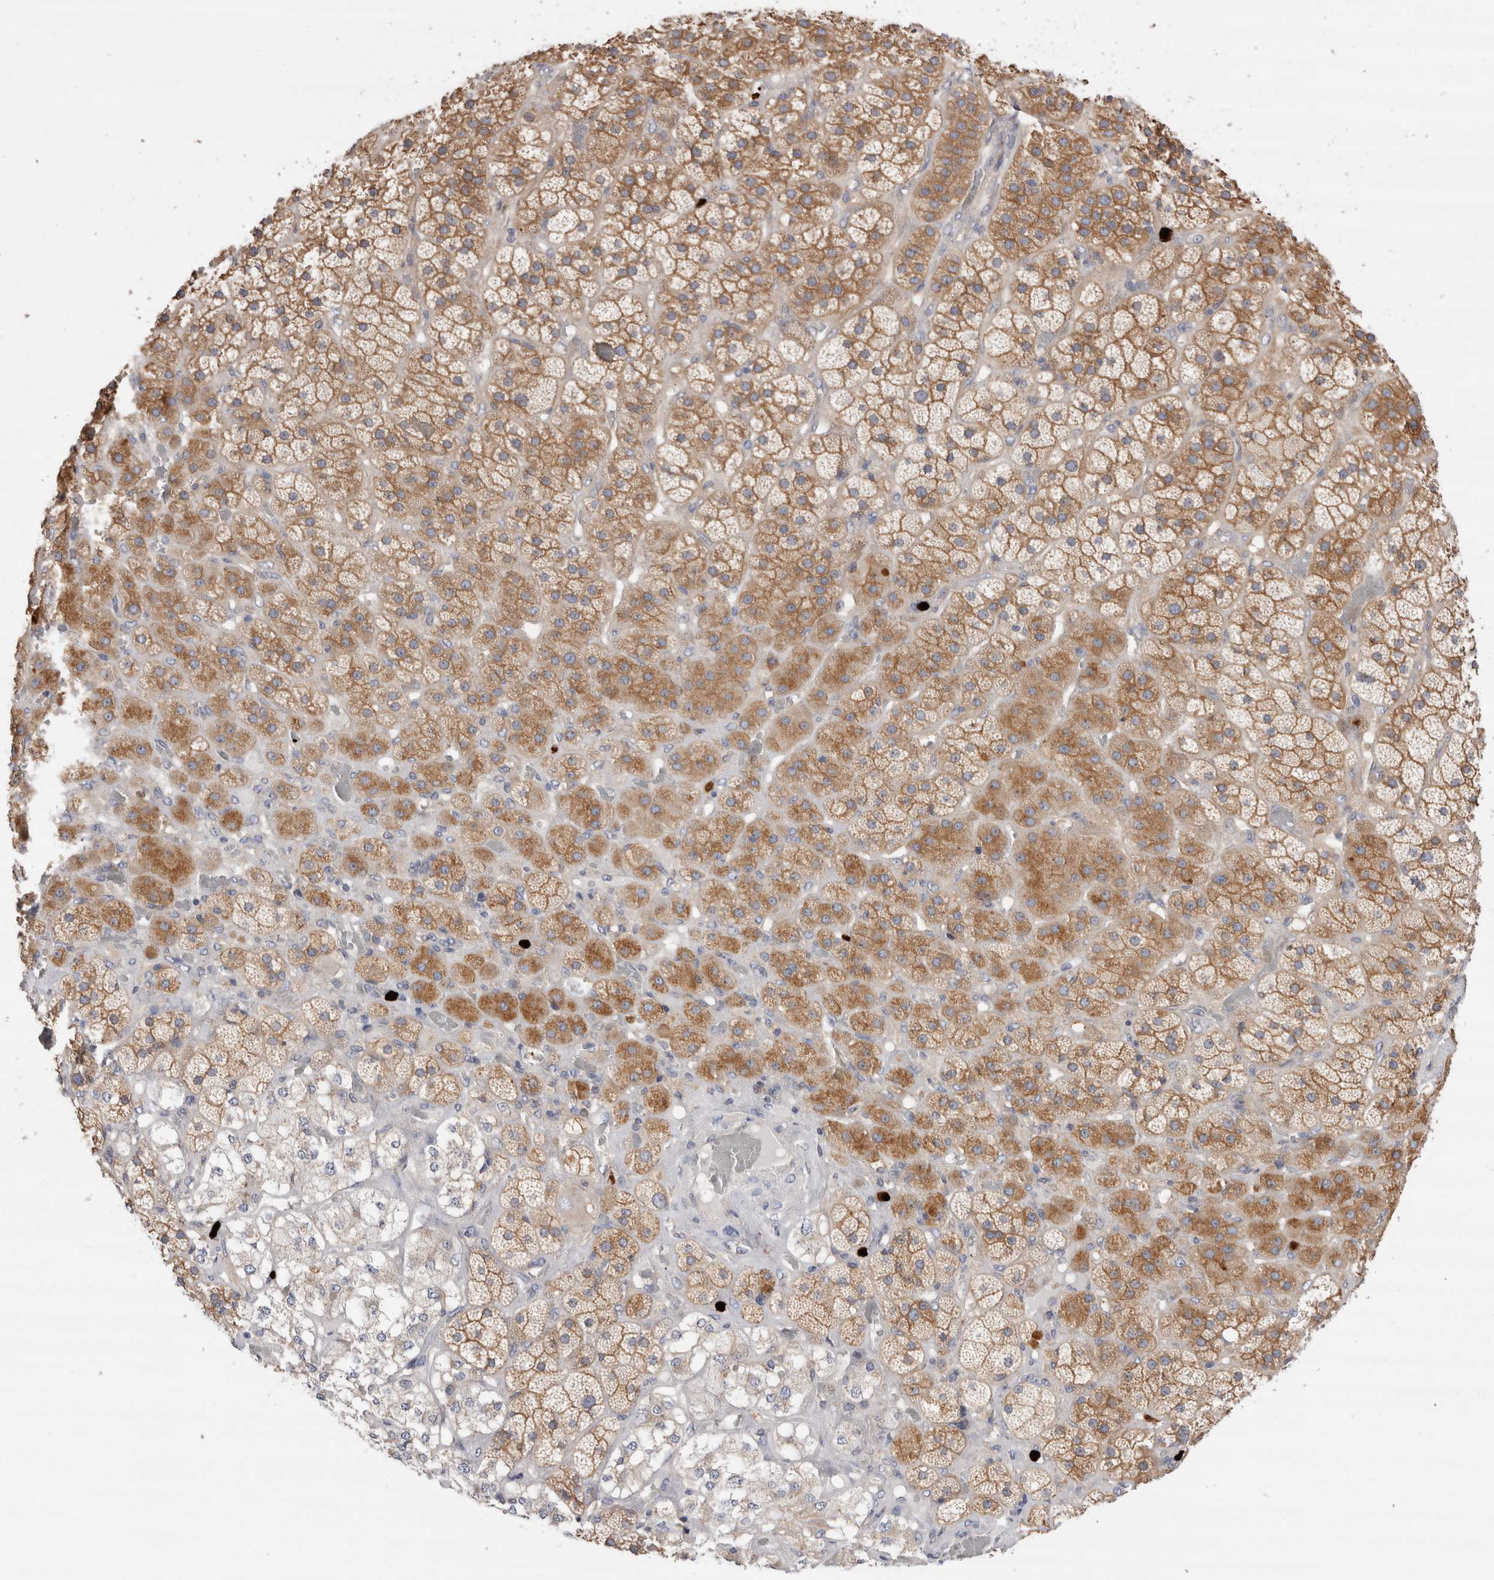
{"staining": {"intensity": "moderate", "quantity": ">75%", "location": "cytoplasmic/membranous"}, "tissue": "adrenal gland", "cell_type": "Glandular cells", "image_type": "normal", "snomed": [{"axis": "morphology", "description": "Normal tissue, NOS"}, {"axis": "topography", "description": "Adrenal gland"}], "caption": "DAB (3,3'-diaminobenzidine) immunohistochemical staining of normal human adrenal gland exhibits moderate cytoplasmic/membranous protein staining in approximately >75% of glandular cells.", "gene": "NXT2", "patient": {"sex": "male", "age": 57}}